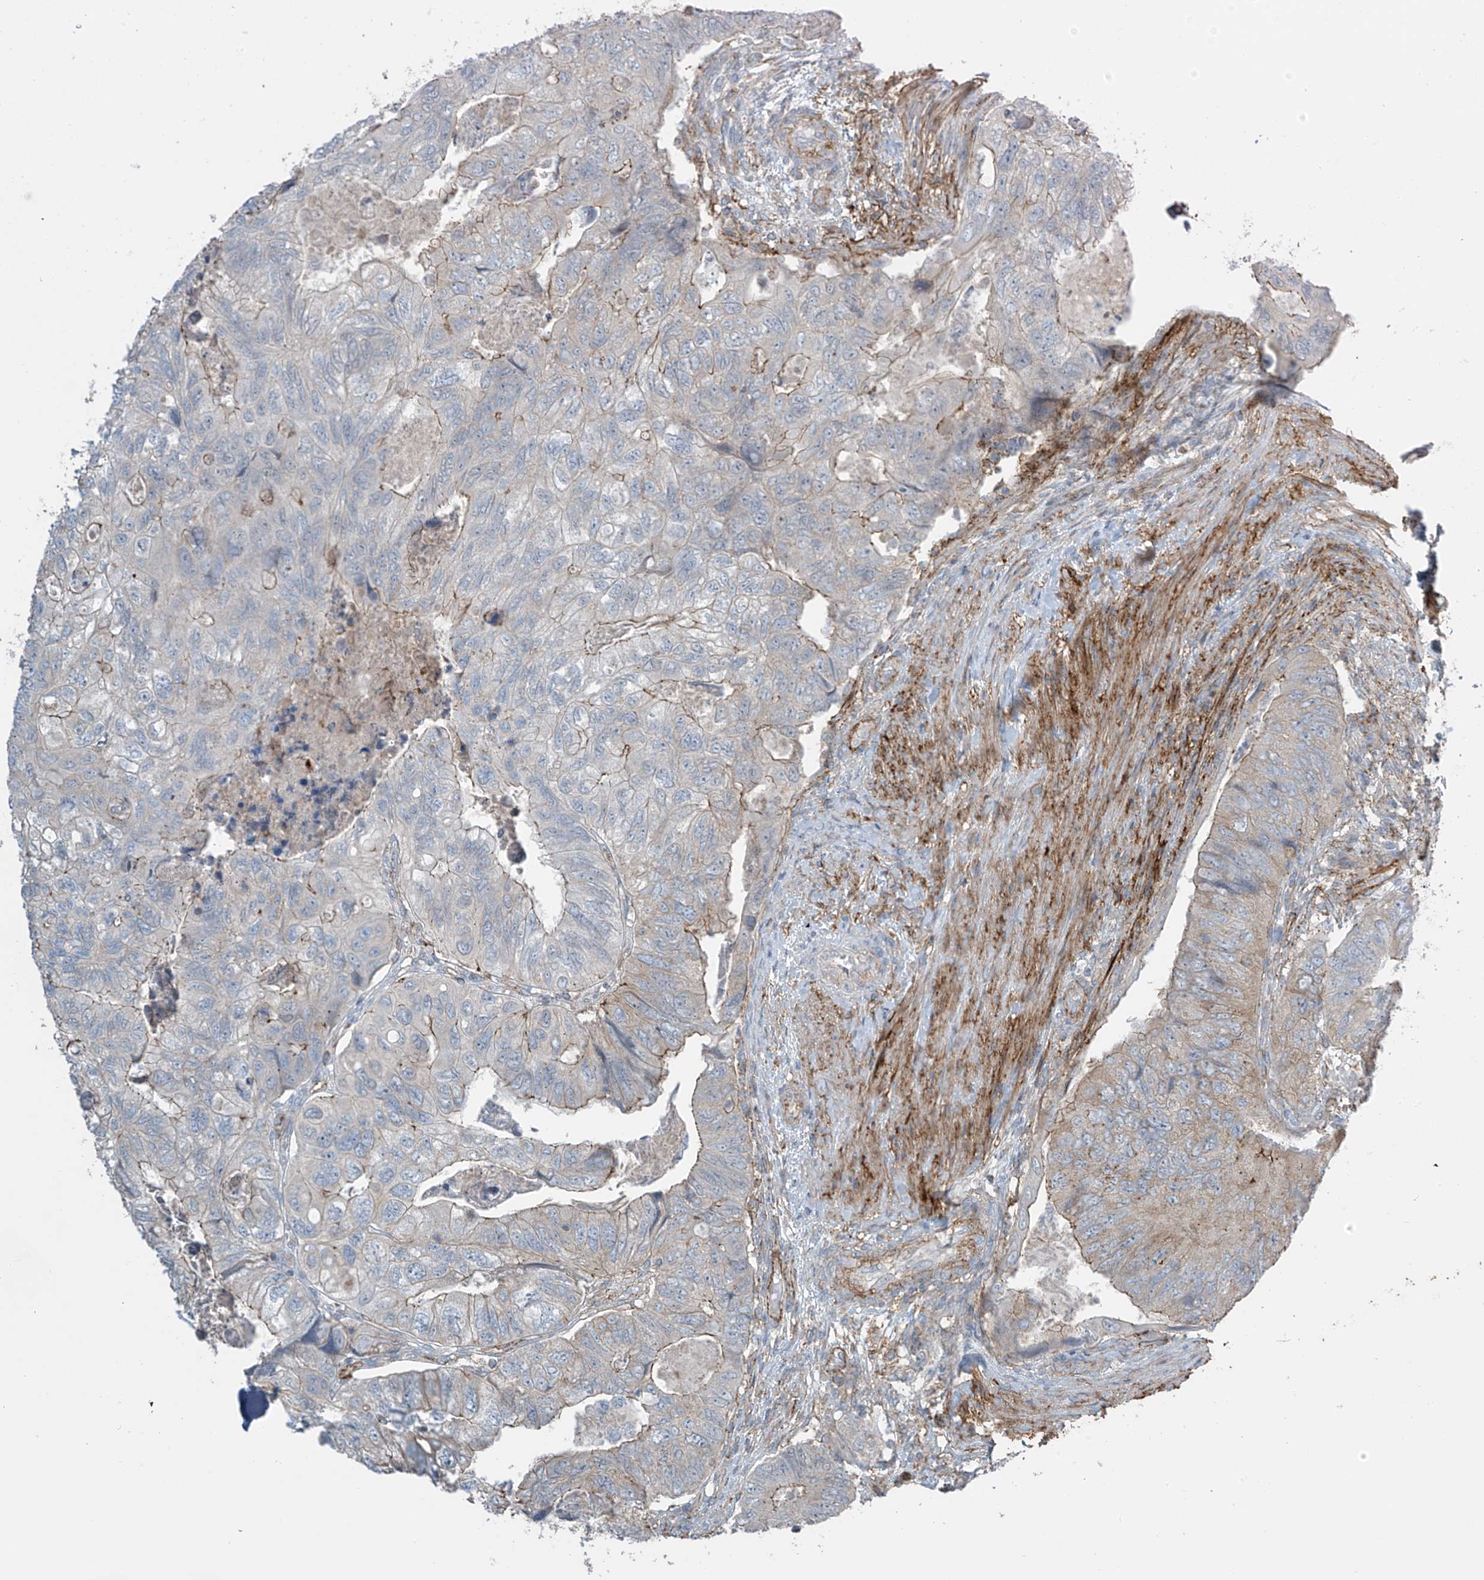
{"staining": {"intensity": "weak", "quantity": "25%-75%", "location": "cytoplasmic/membranous"}, "tissue": "colorectal cancer", "cell_type": "Tumor cells", "image_type": "cancer", "snomed": [{"axis": "morphology", "description": "Adenocarcinoma, NOS"}, {"axis": "topography", "description": "Rectum"}], "caption": "IHC image of human colorectal adenocarcinoma stained for a protein (brown), which demonstrates low levels of weak cytoplasmic/membranous staining in approximately 25%-75% of tumor cells.", "gene": "SLC9A2", "patient": {"sex": "male", "age": 63}}